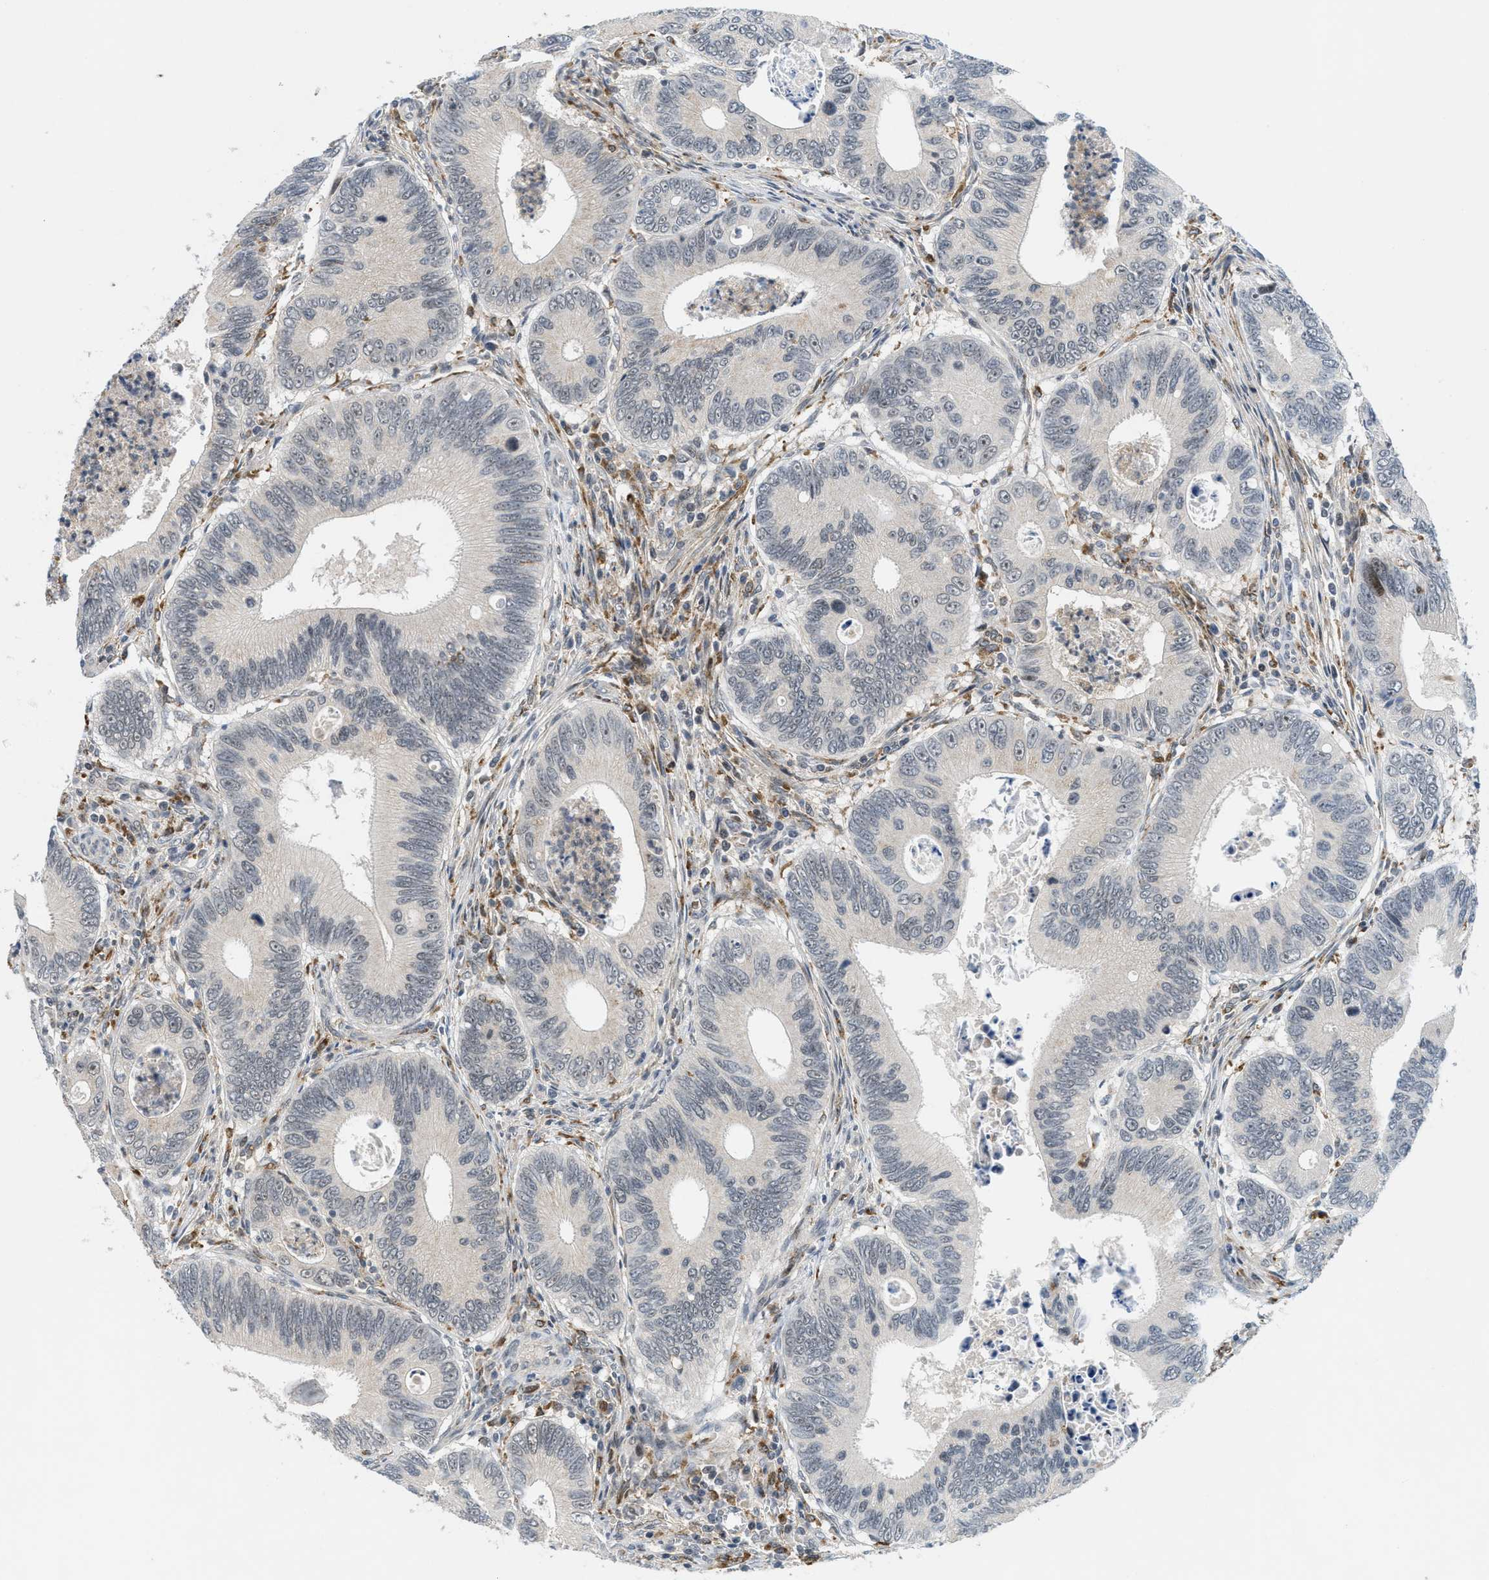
{"staining": {"intensity": "weak", "quantity": "<25%", "location": "nuclear"}, "tissue": "colorectal cancer", "cell_type": "Tumor cells", "image_type": "cancer", "snomed": [{"axis": "morphology", "description": "Inflammation, NOS"}, {"axis": "morphology", "description": "Adenocarcinoma, NOS"}, {"axis": "topography", "description": "Colon"}], "caption": "Immunohistochemical staining of human colorectal cancer (adenocarcinoma) exhibits no significant staining in tumor cells.", "gene": "ING1", "patient": {"sex": "male", "age": 72}}